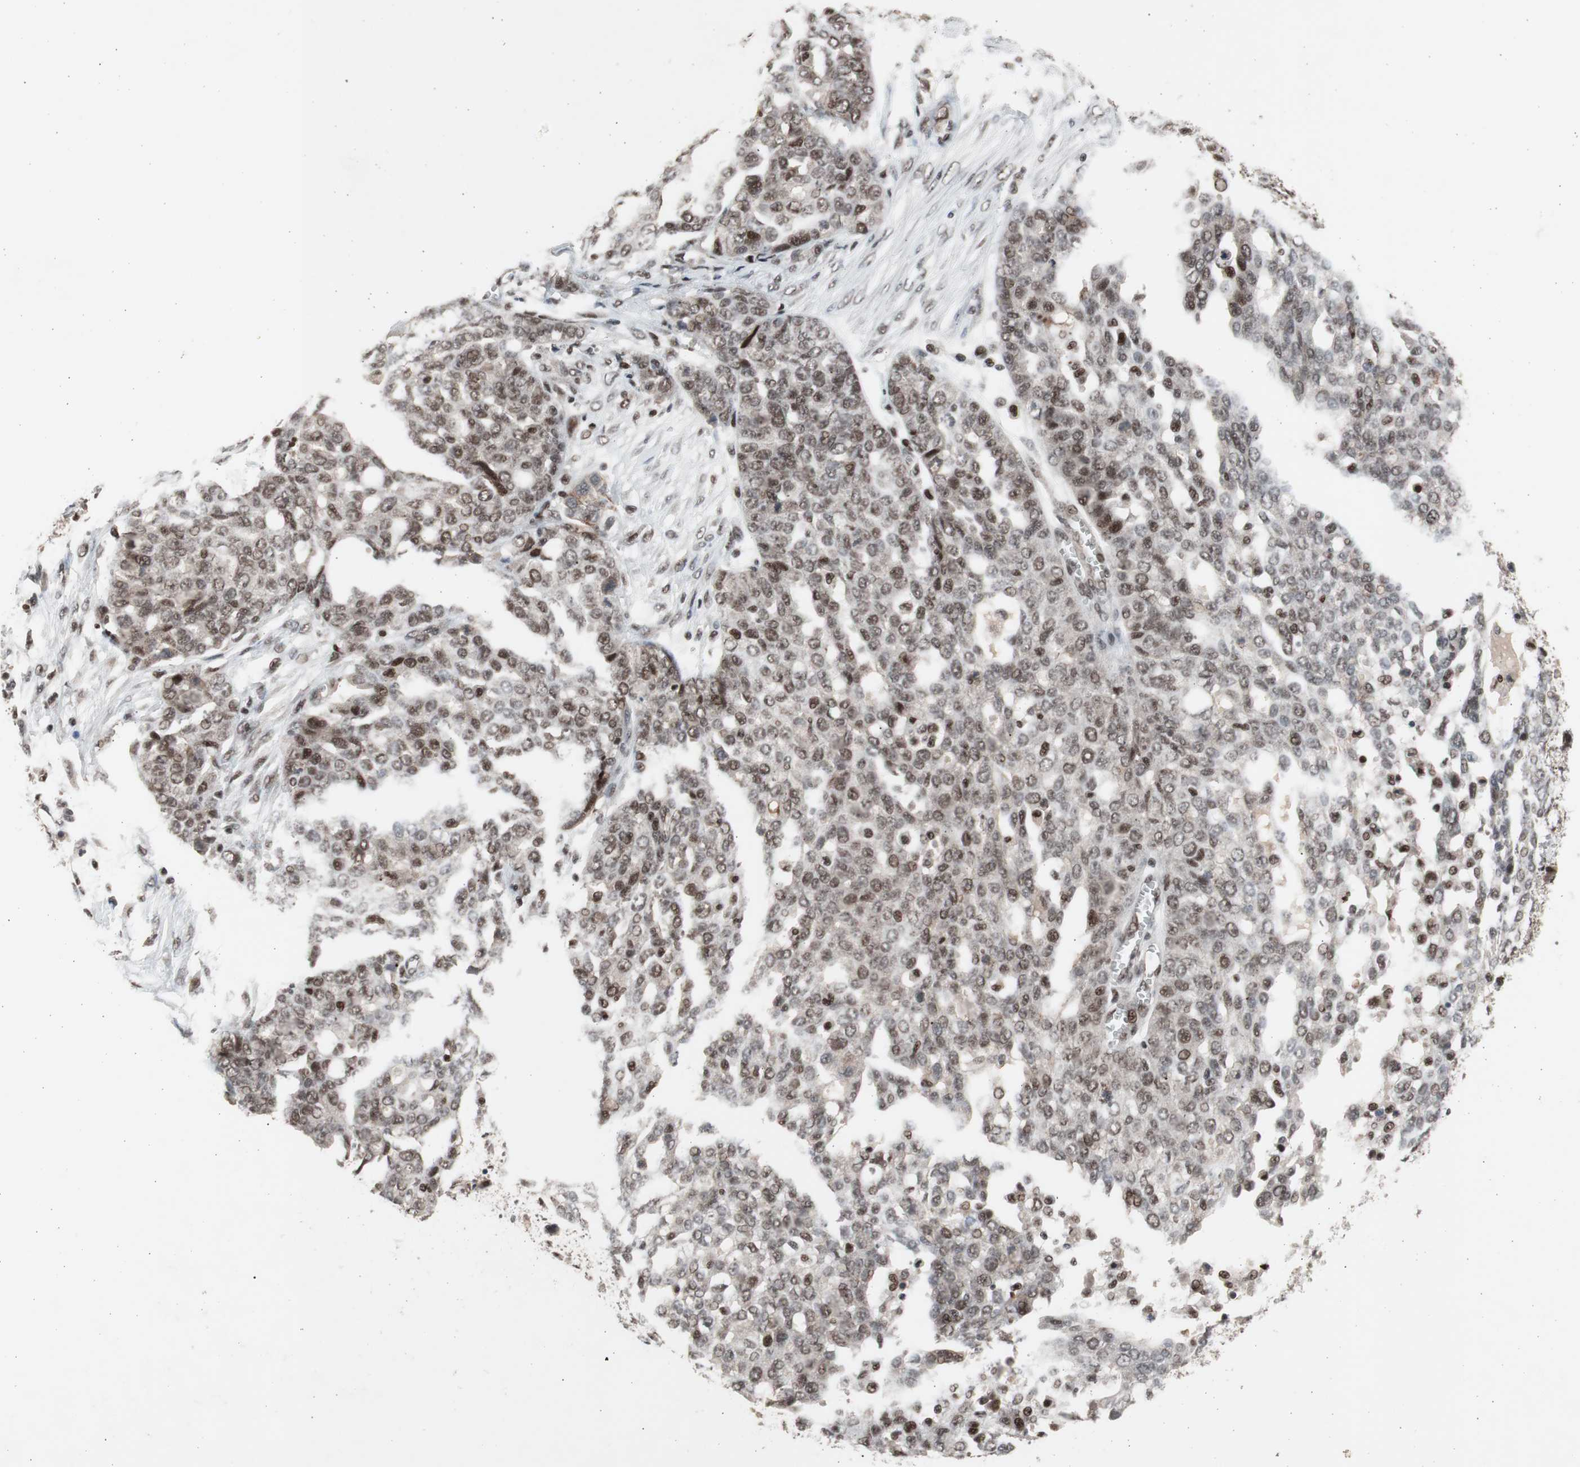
{"staining": {"intensity": "moderate", "quantity": ">75%", "location": "nuclear"}, "tissue": "ovarian cancer", "cell_type": "Tumor cells", "image_type": "cancer", "snomed": [{"axis": "morphology", "description": "Cystadenocarcinoma, serous, NOS"}, {"axis": "topography", "description": "Soft tissue"}, {"axis": "topography", "description": "Ovary"}], "caption": "Moderate nuclear protein expression is seen in approximately >75% of tumor cells in serous cystadenocarcinoma (ovarian).", "gene": "RPA1", "patient": {"sex": "female", "age": 57}}